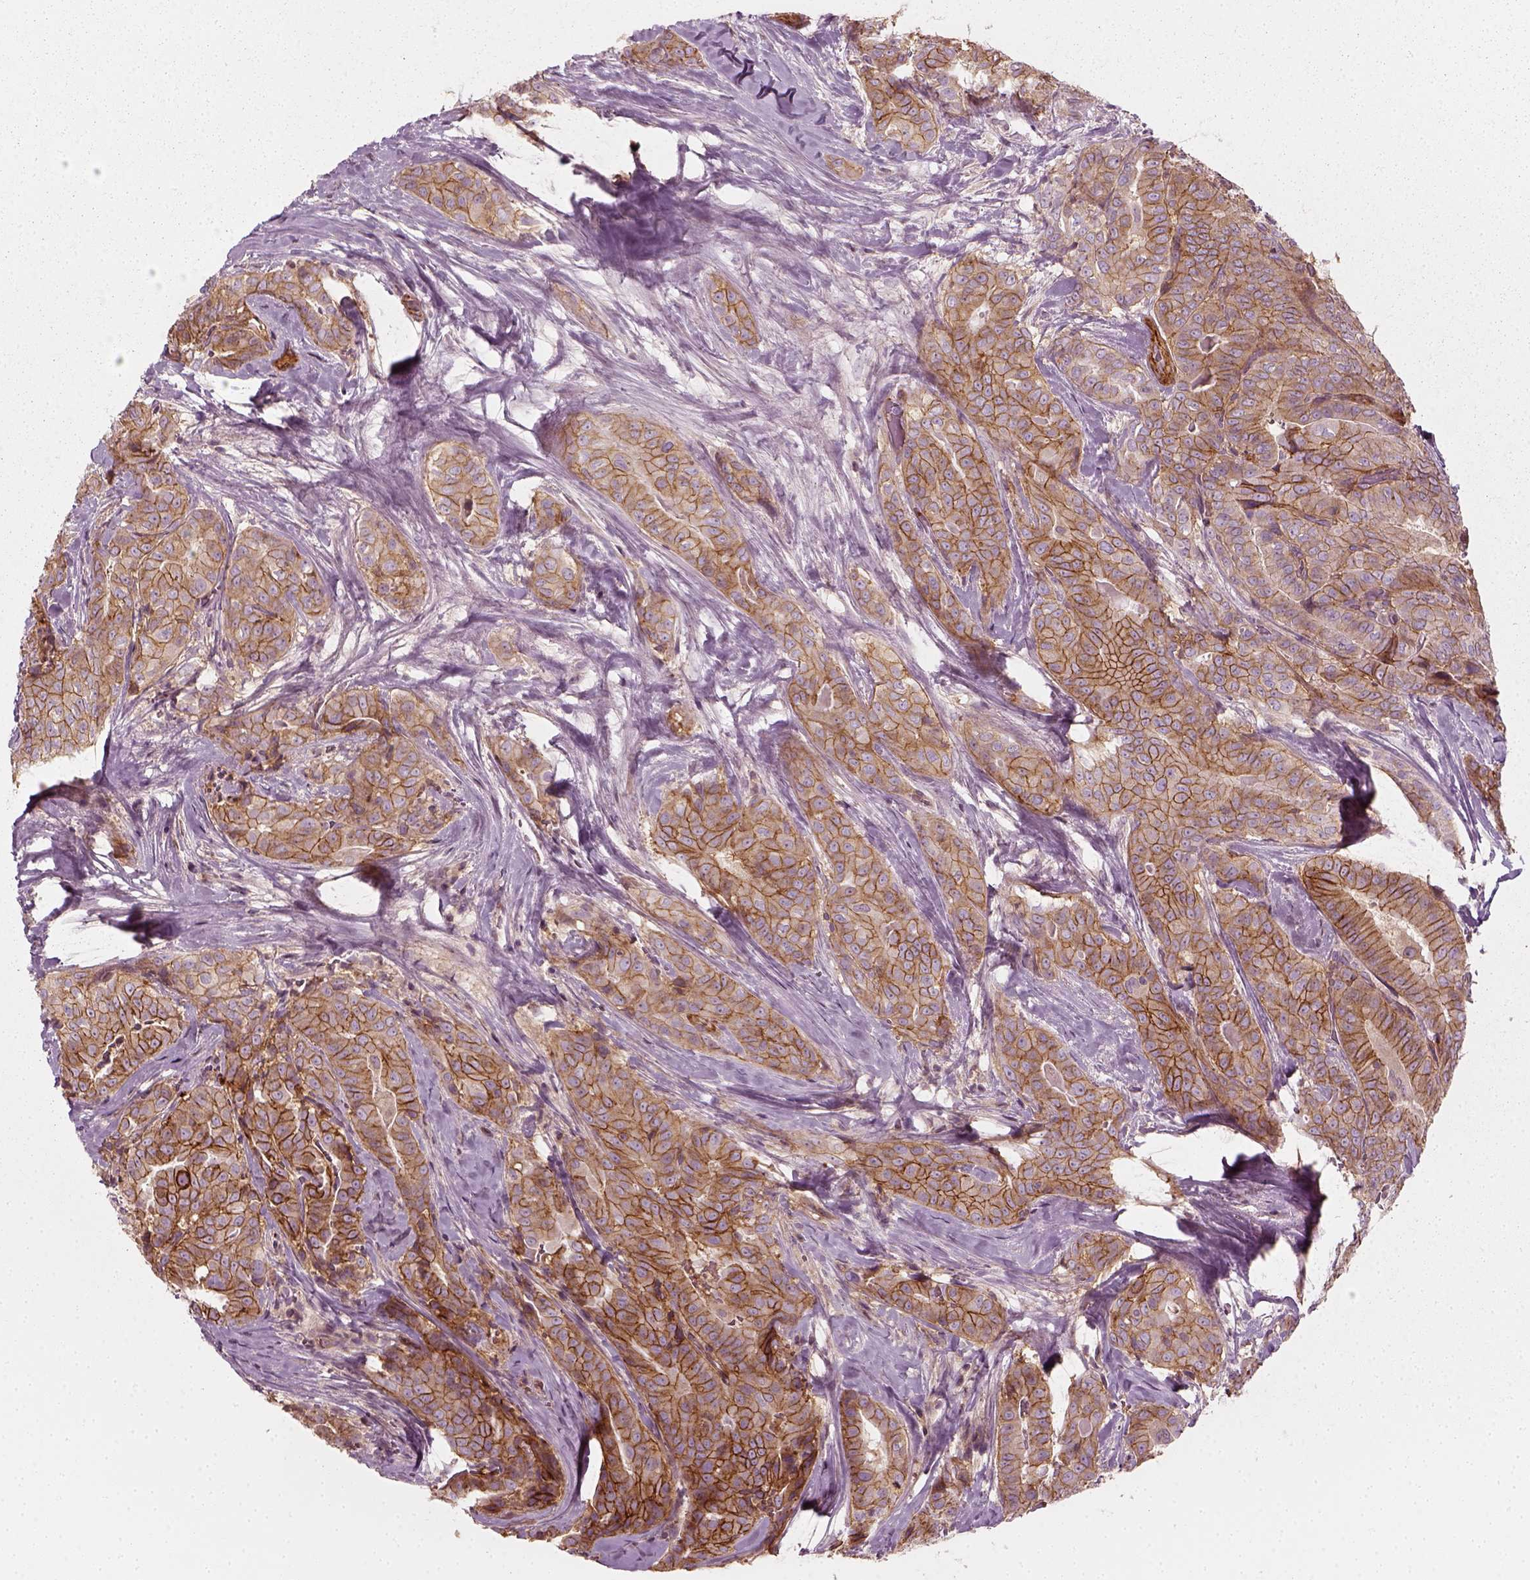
{"staining": {"intensity": "moderate", "quantity": ">75%", "location": "cytoplasmic/membranous"}, "tissue": "thyroid cancer", "cell_type": "Tumor cells", "image_type": "cancer", "snomed": [{"axis": "morphology", "description": "Papillary adenocarcinoma, NOS"}, {"axis": "topography", "description": "Thyroid gland"}], "caption": "Human thyroid cancer stained for a protein (brown) exhibits moderate cytoplasmic/membranous positive expression in approximately >75% of tumor cells.", "gene": "NPTN", "patient": {"sex": "male", "age": 61}}